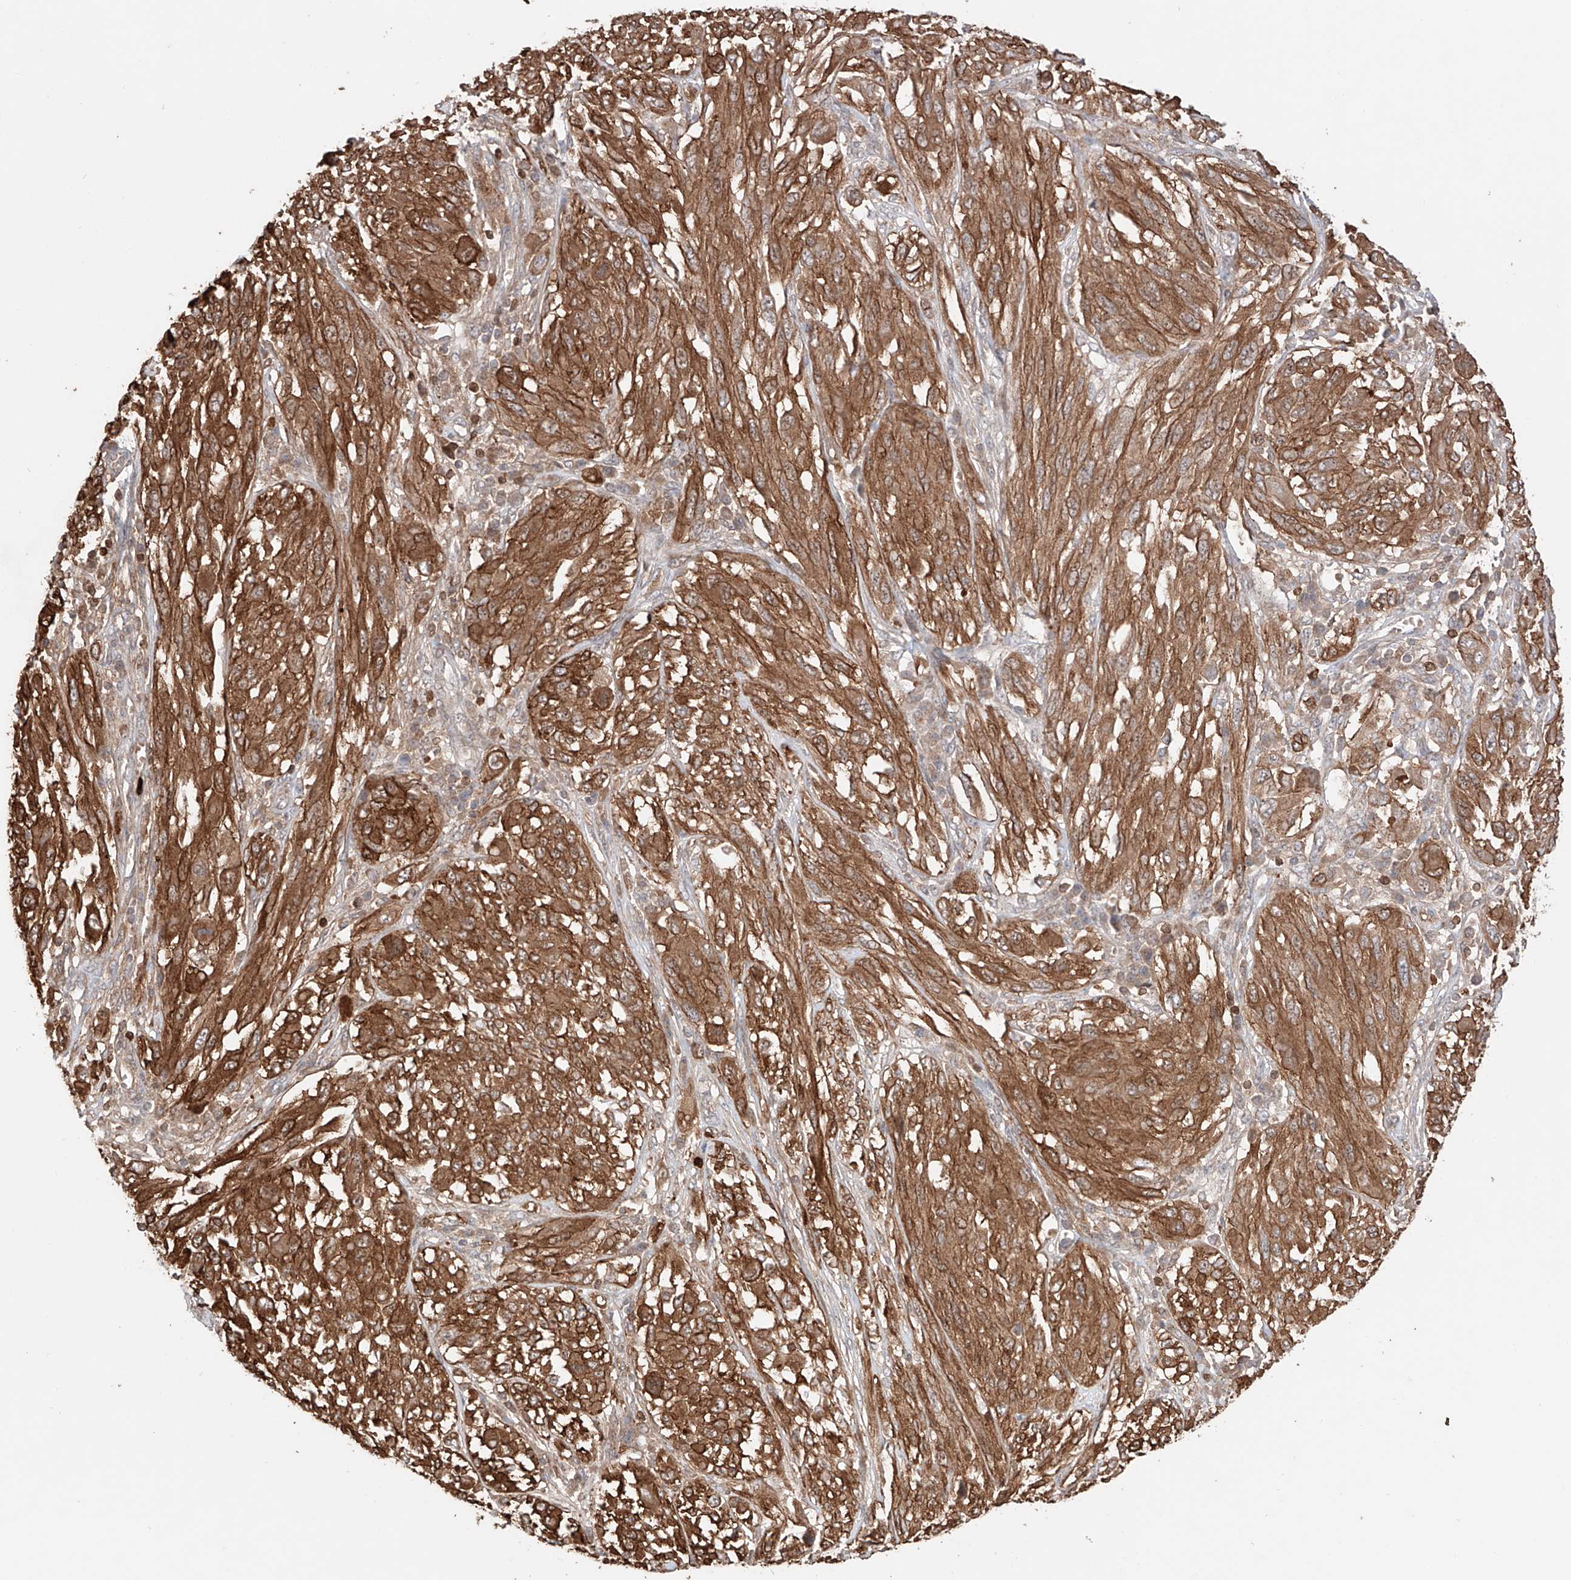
{"staining": {"intensity": "moderate", "quantity": ">75%", "location": "cytoplasmic/membranous"}, "tissue": "melanoma", "cell_type": "Tumor cells", "image_type": "cancer", "snomed": [{"axis": "morphology", "description": "Malignant melanoma, NOS"}, {"axis": "topography", "description": "Skin"}], "caption": "Brown immunohistochemical staining in melanoma displays moderate cytoplasmic/membranous positivity in about >75% of tumor cells.", "gene": "IGSF22", "patient": {"sex": "female", "age": 91}}